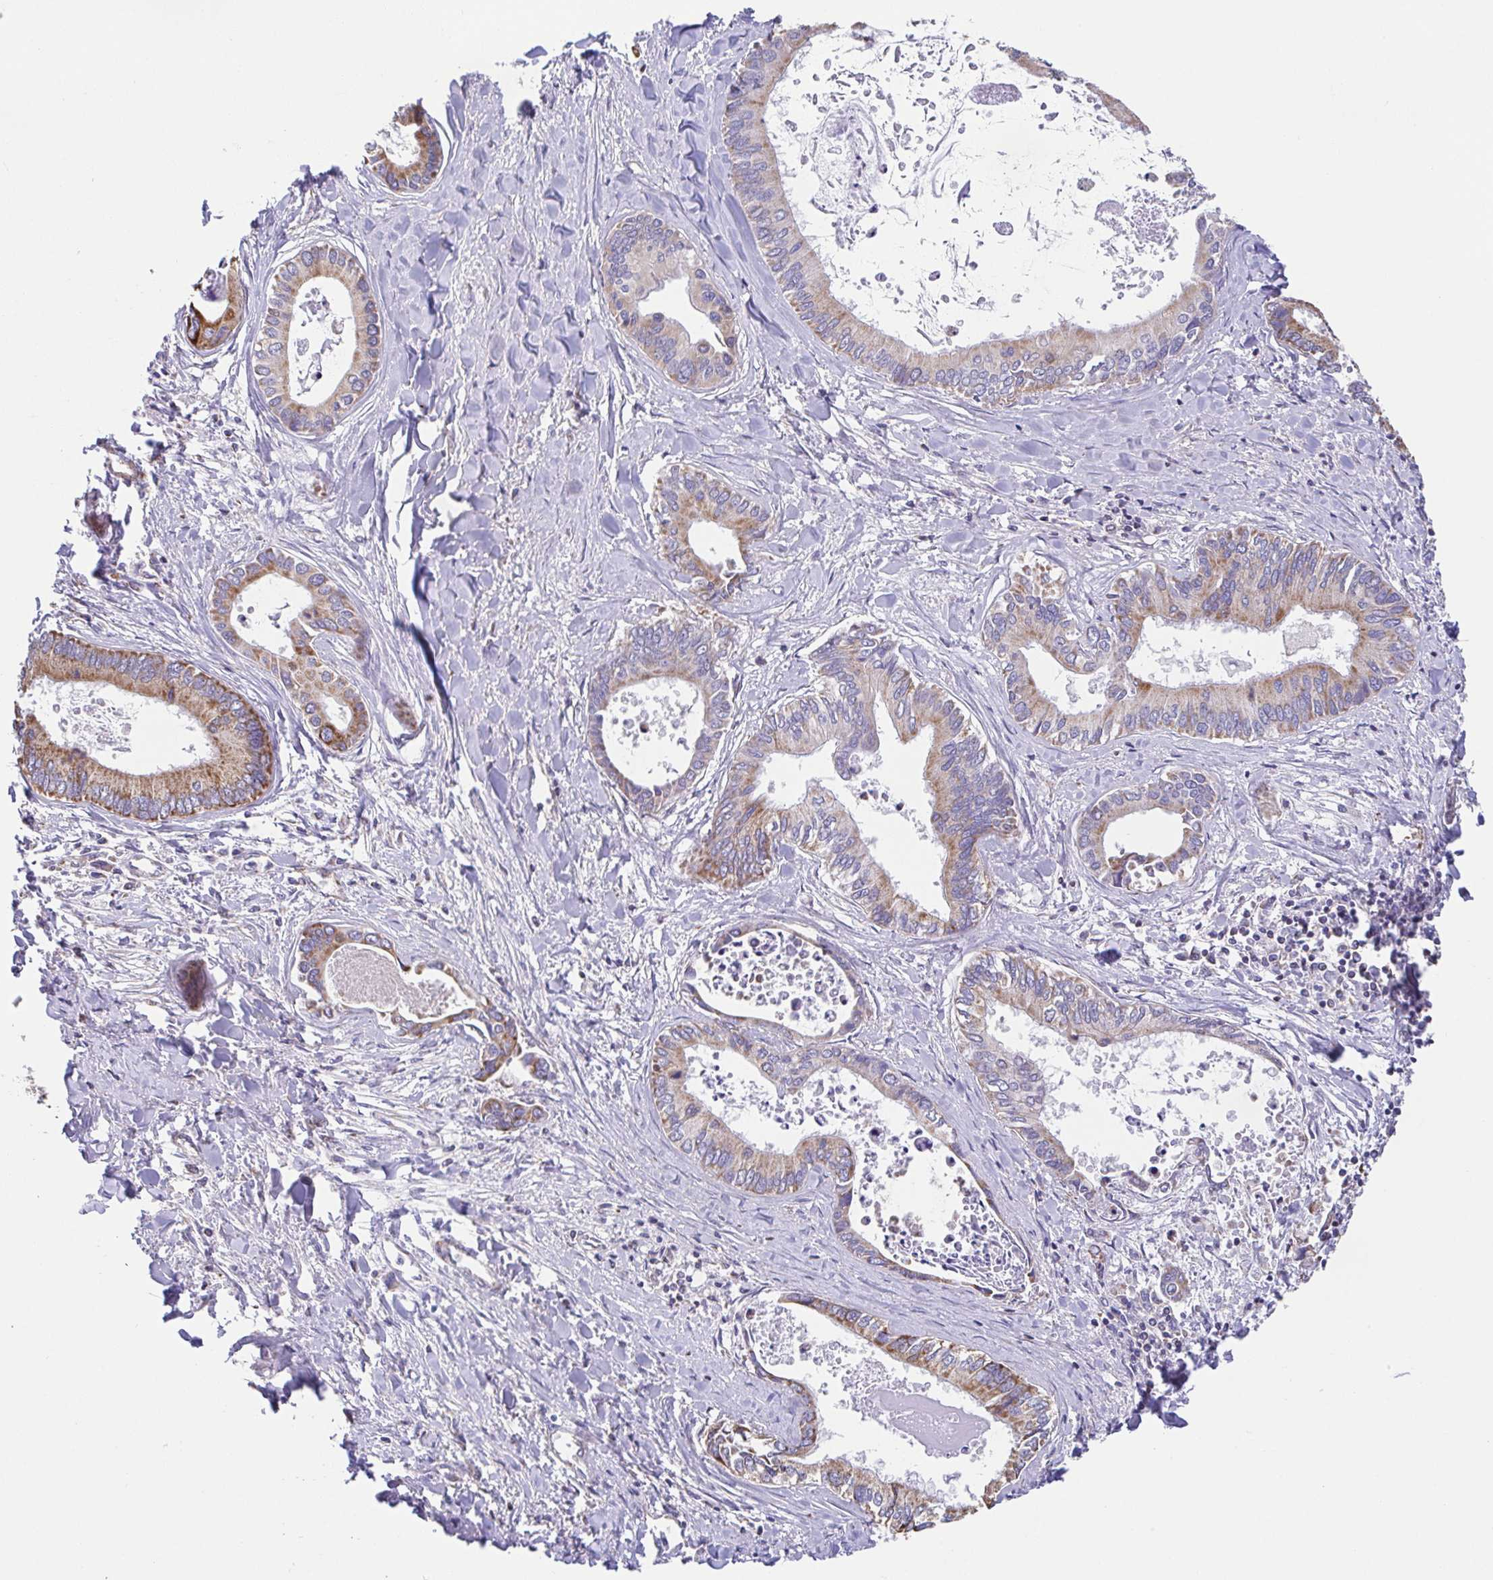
{"staining": {"intensity": "moderate", "quantity": ">75%", "location": "cytoplasmic/membranous"}, "tissue": "liver cancer", "cell_type": "Tumor cells", "image_type": "cancer", "snomed": [{"axis": "morphology", "description": "Cholangiocarcinoma"}, {"axis": "topography", "description": "Liver"}], "caption": "Human liver cancer (cholangiocarcinoma) stained with a brown dye shows moderate cytoplasmic/membranous positive positivity in about >75% of tumor cells.", "gene": "GINM1", "patient": {"sex": "male", "age": 66}}